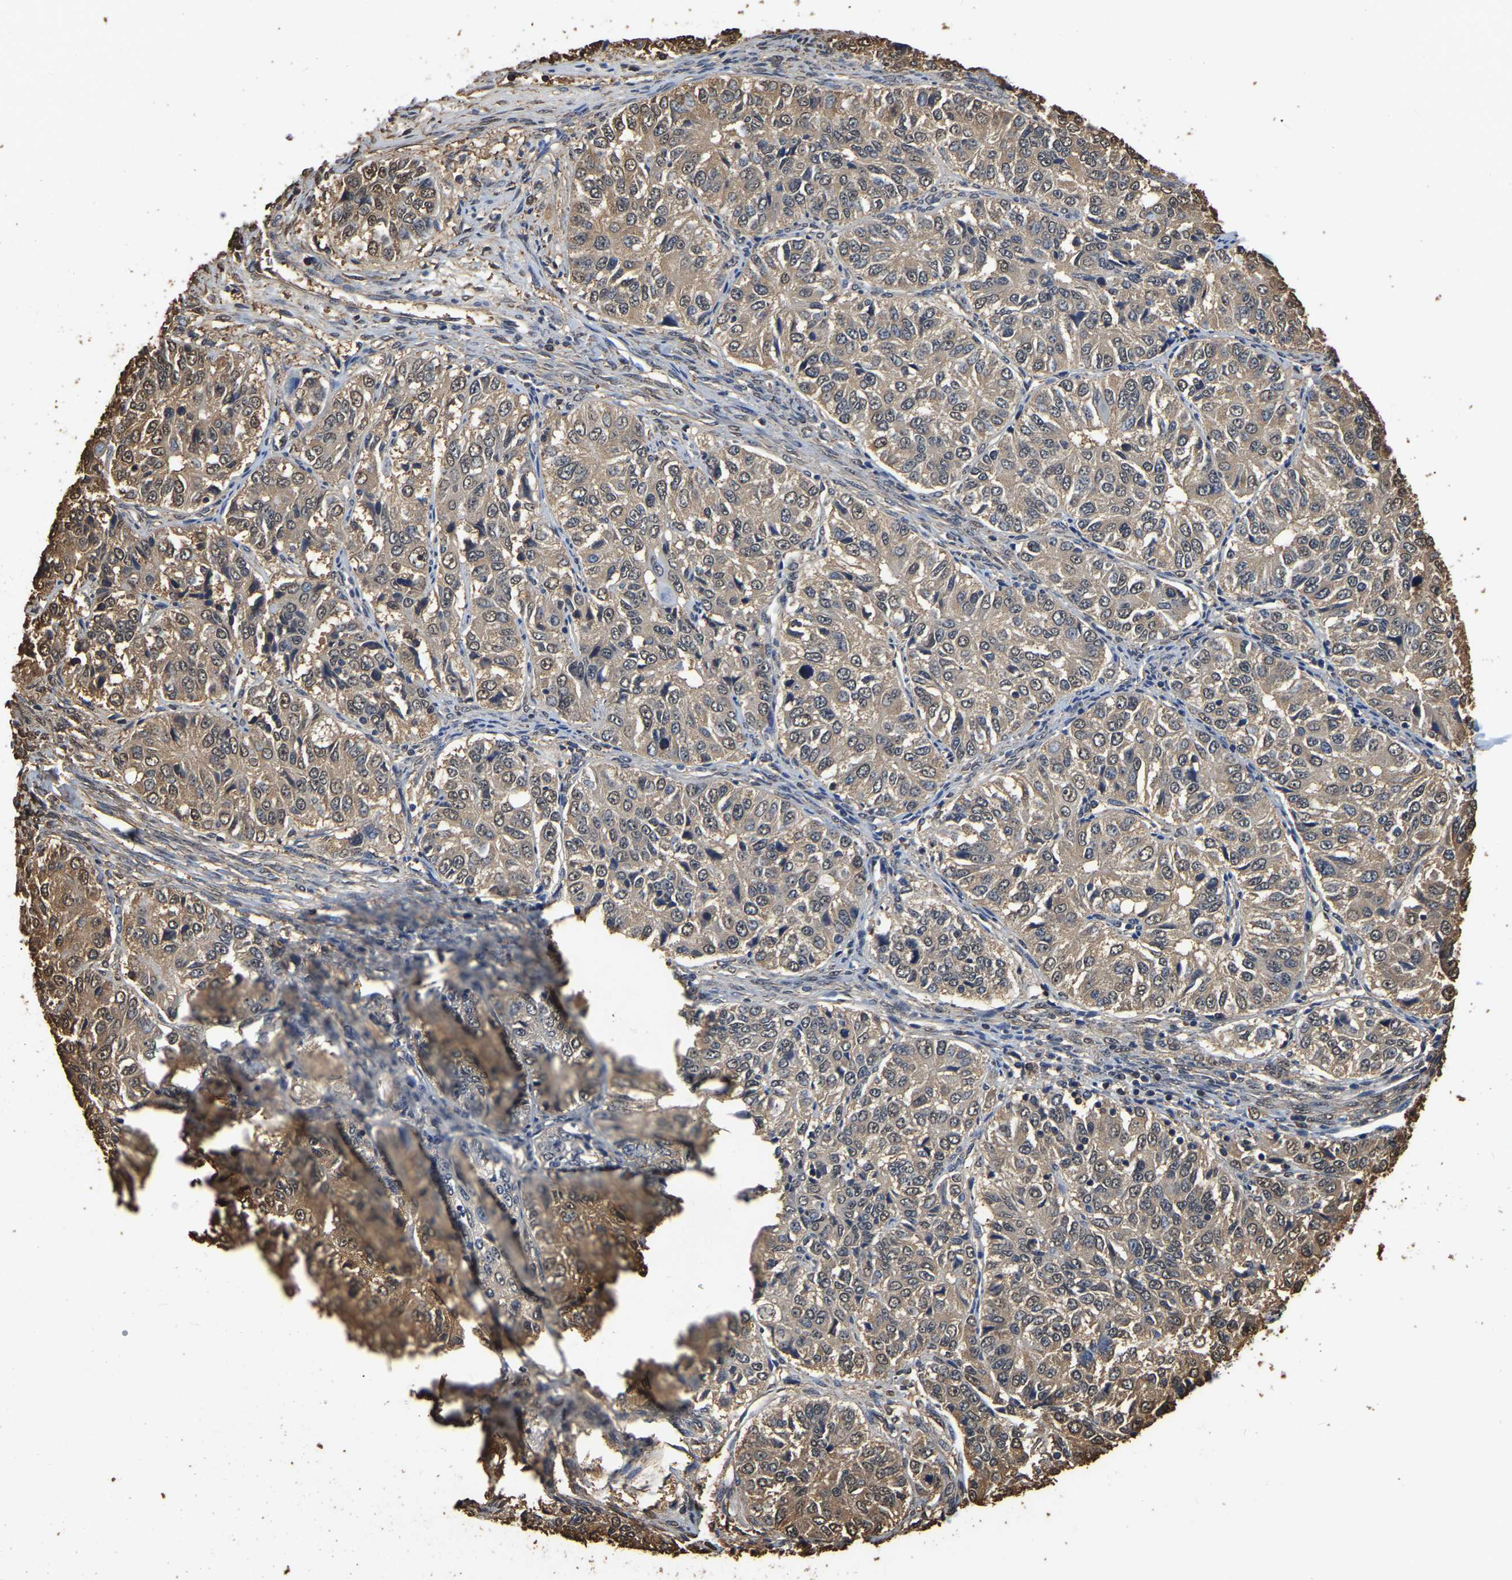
{"staining": {"intensity": "weak", "quantity": ">75%", "location": "cytoplasmic/membranous"}, "tissue": "ovarian cancer", "cell_type": "Tumor cells", "image_type": "cancer", "snomed": [{"axis": "morphology", "description": "Carcinoma, endometroid"}, {"axis": "topography", "description": "Ovary"}], "caption": "DAB immunohistochemical staining of endometroid carcinoma (ovarian) demonstrates weak cytoplasmic/membranous protein expression in about >75% of tumor cells. The staining was performed using DAB, with brown indicating positive protein expression. Nuclei are stained blue with hematoxylin.", "gene": "LDHB", "patient": {"sex": "female", "age": 51}}